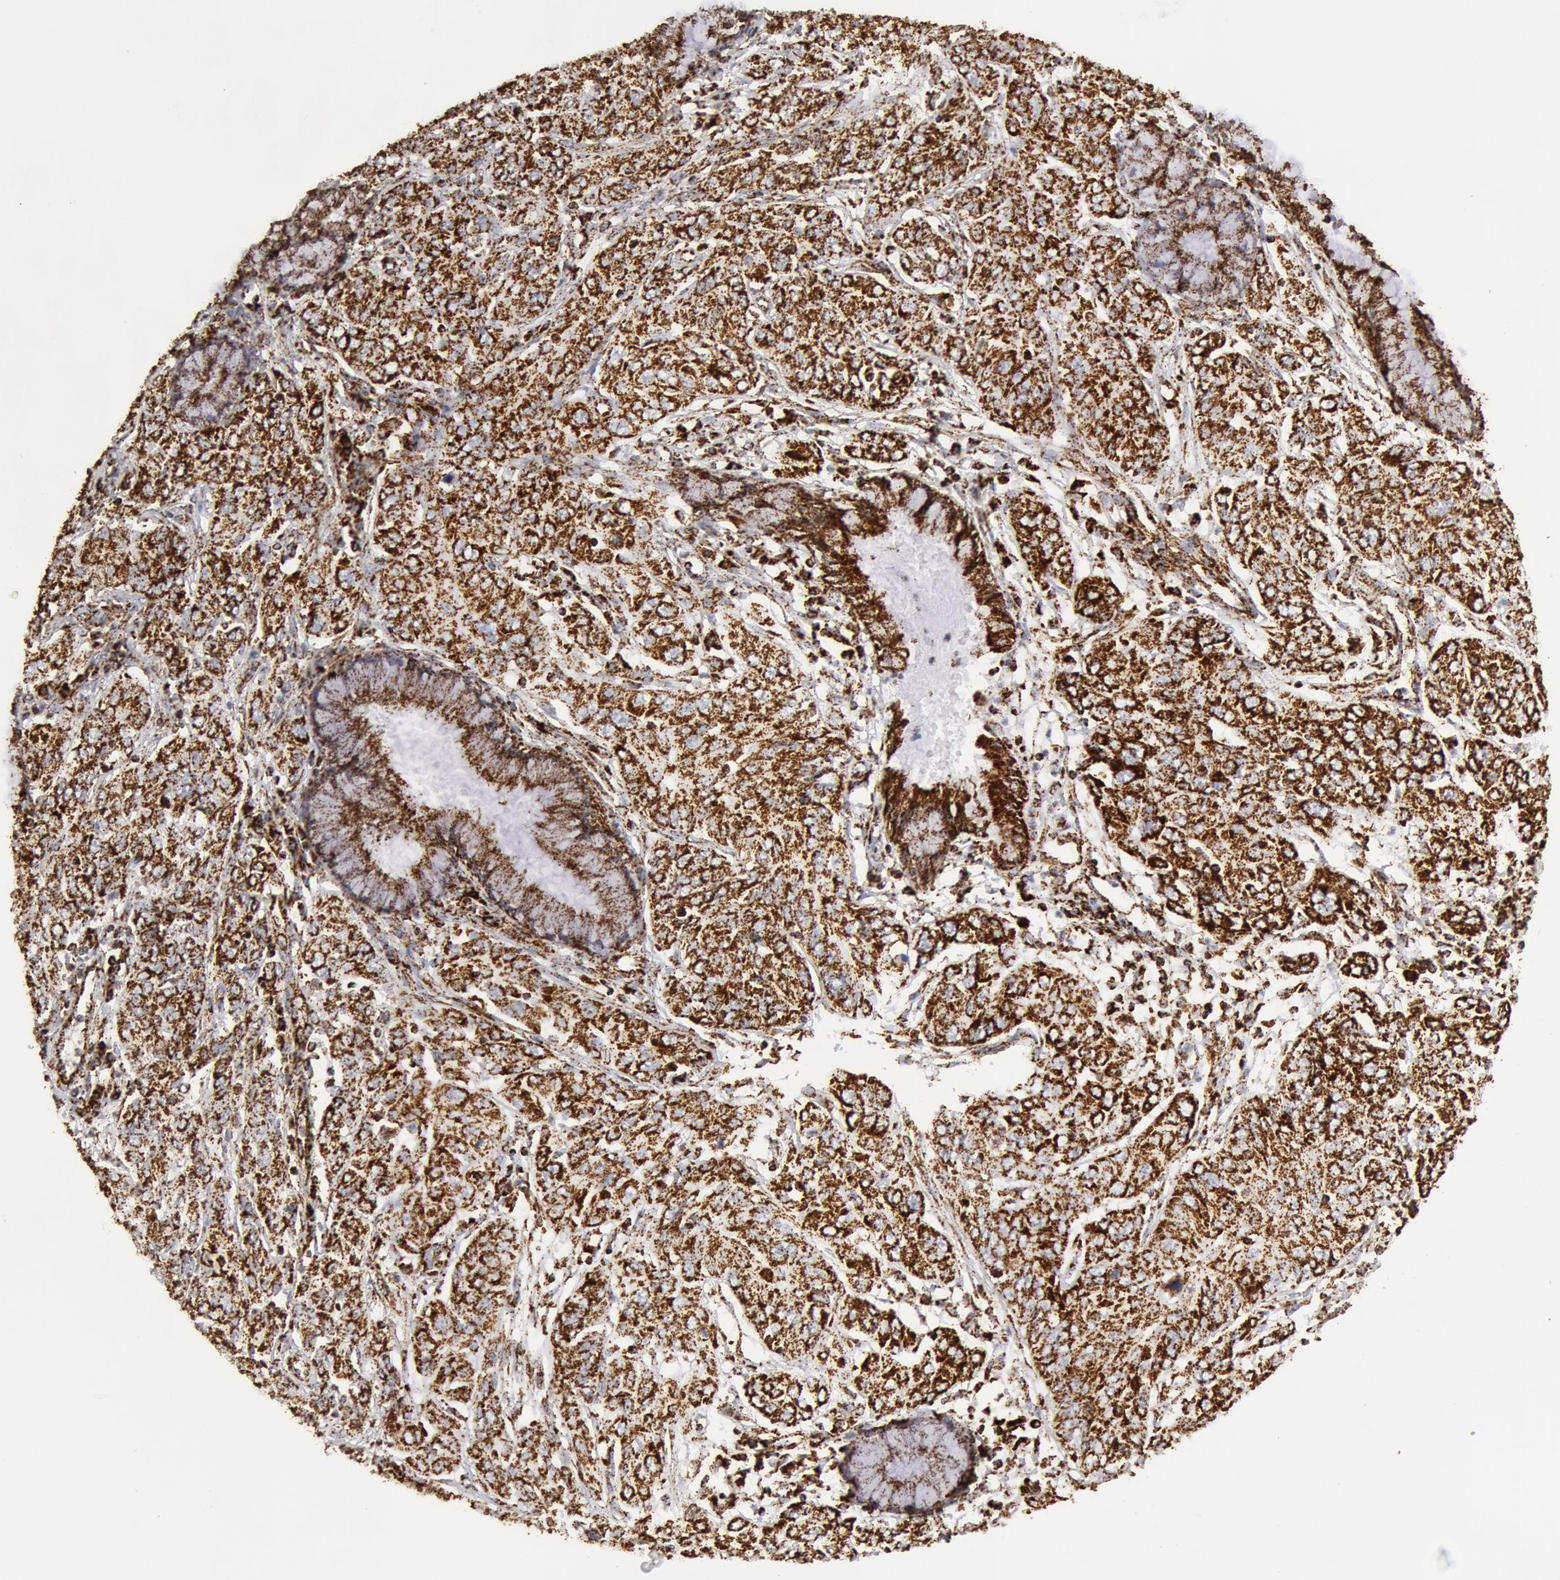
{"staining": {"intensity": "strong", "quantity": ">75%", "location": "cytoplasmic/membranous"}, "tissue": "cervical cancer", "cell_type": "Tumor cells", "image_type": "cancer", "snomed": [{"axis": "morphology", "description": "Squamous cell carcinoma, NOS"}, {"axis": "topography", "description": "Cervix"}], "caption": "Protein staining exhibits strong cytoplasmic/membranous expression in approximately >75% of tumor cells in cervical cancer (squamous cell carcinoma).", "gene": "ATP5F1B", "patient": {"sex": "female", "age": 38}}